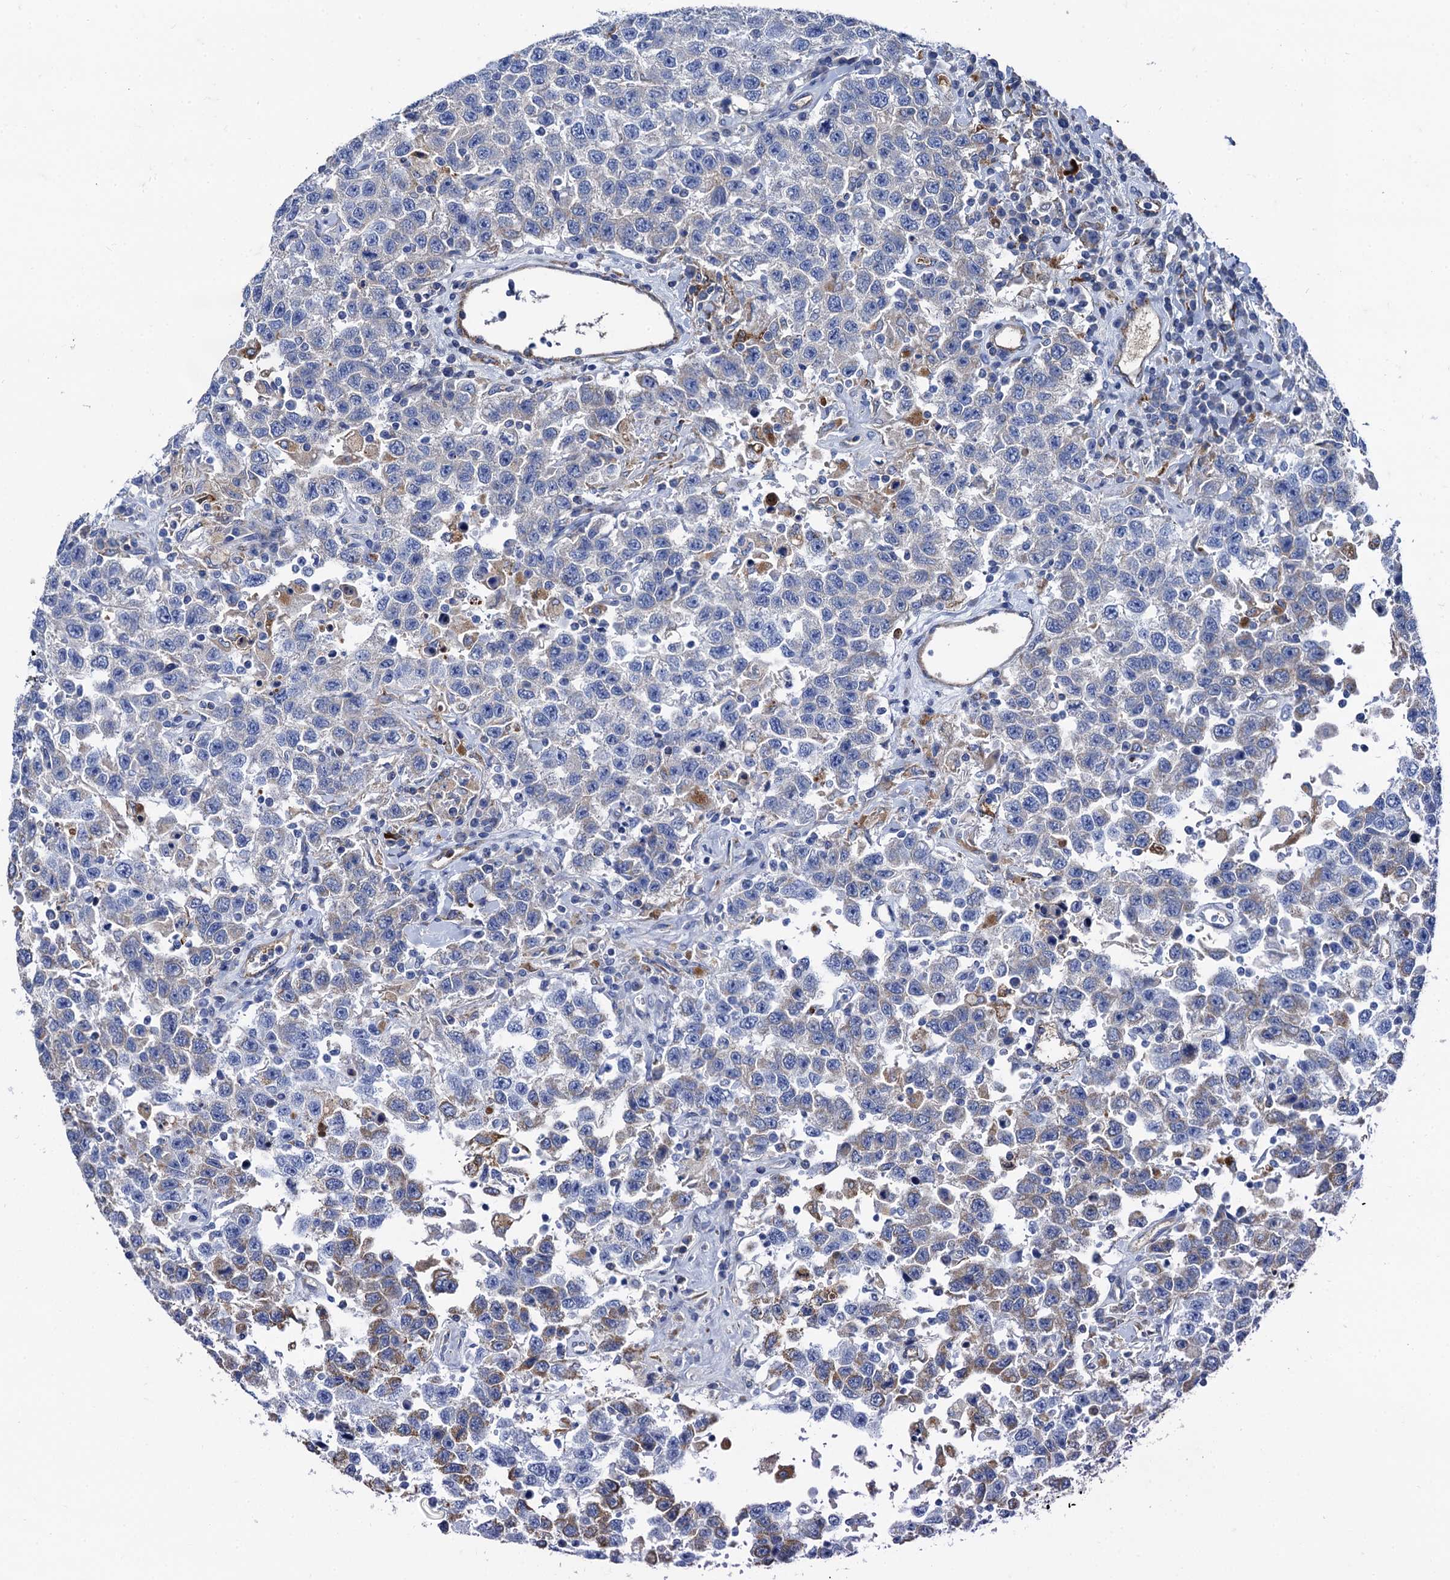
{"staining": {"intensity": "moderate", "quantity": "<25%", "location": "cytoplasmic/membranous"}, "tissue": "testis cancer", "cell_type": "Tumor cells", "image_type": "cancer", "snomed": [{"axis": "morphology", "description": "Seminoma, NOS"}, {"axis": "topography", "description": "Testis"}], "caption": "Tumor cells show moderate cytoplasmic/membranous positivity in approximately <25% of cells in seminoma (testis).", "gene": "APOD", "patient": {"sex": "male", "age": 41}}